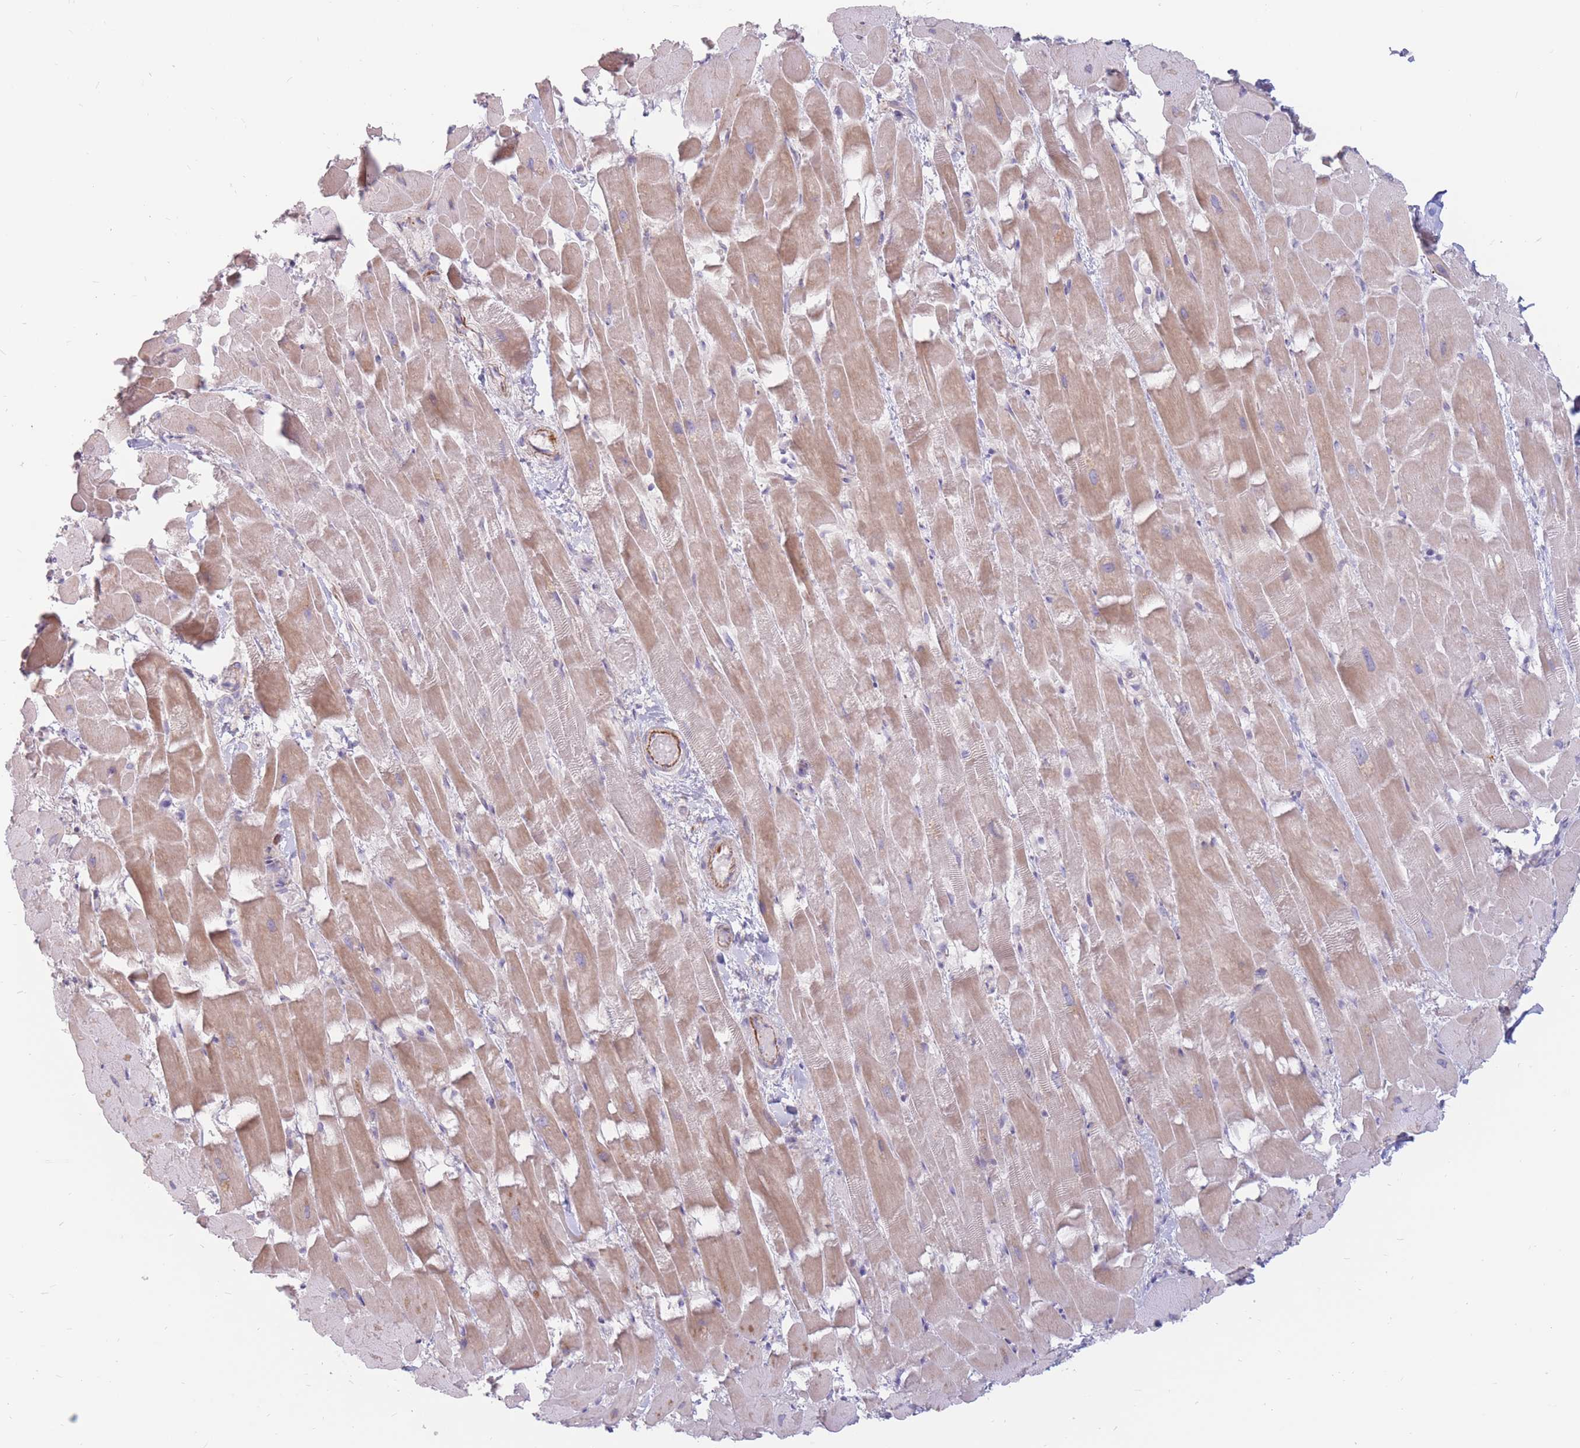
{"staining": {"intensity": "weak", "quantity": "25%-75%", "location": "cytoplasmic/membranous"}, "tissue": "heart muscle", "cell_type": "Cardiomyocytes", "image_type": "normal", "snomed": [{"axis": "morphology", "description": "Normal tissue, NOS"}, {"axis": "topography", "description": "Heart"}], "caption": "The image exhibits staining of benign heart muscle, revealing weak cytoplasmic/membranous protein expression (brown color) within cardiomyocytes. (Stains: DAB (3,3'-diaminobenzidine) in brown, nuclei in blue, Microscopy: brightfield microscopy at high magnification).", "gene": "PTGDR", "patient": {"sex": "male", "age": 37}}